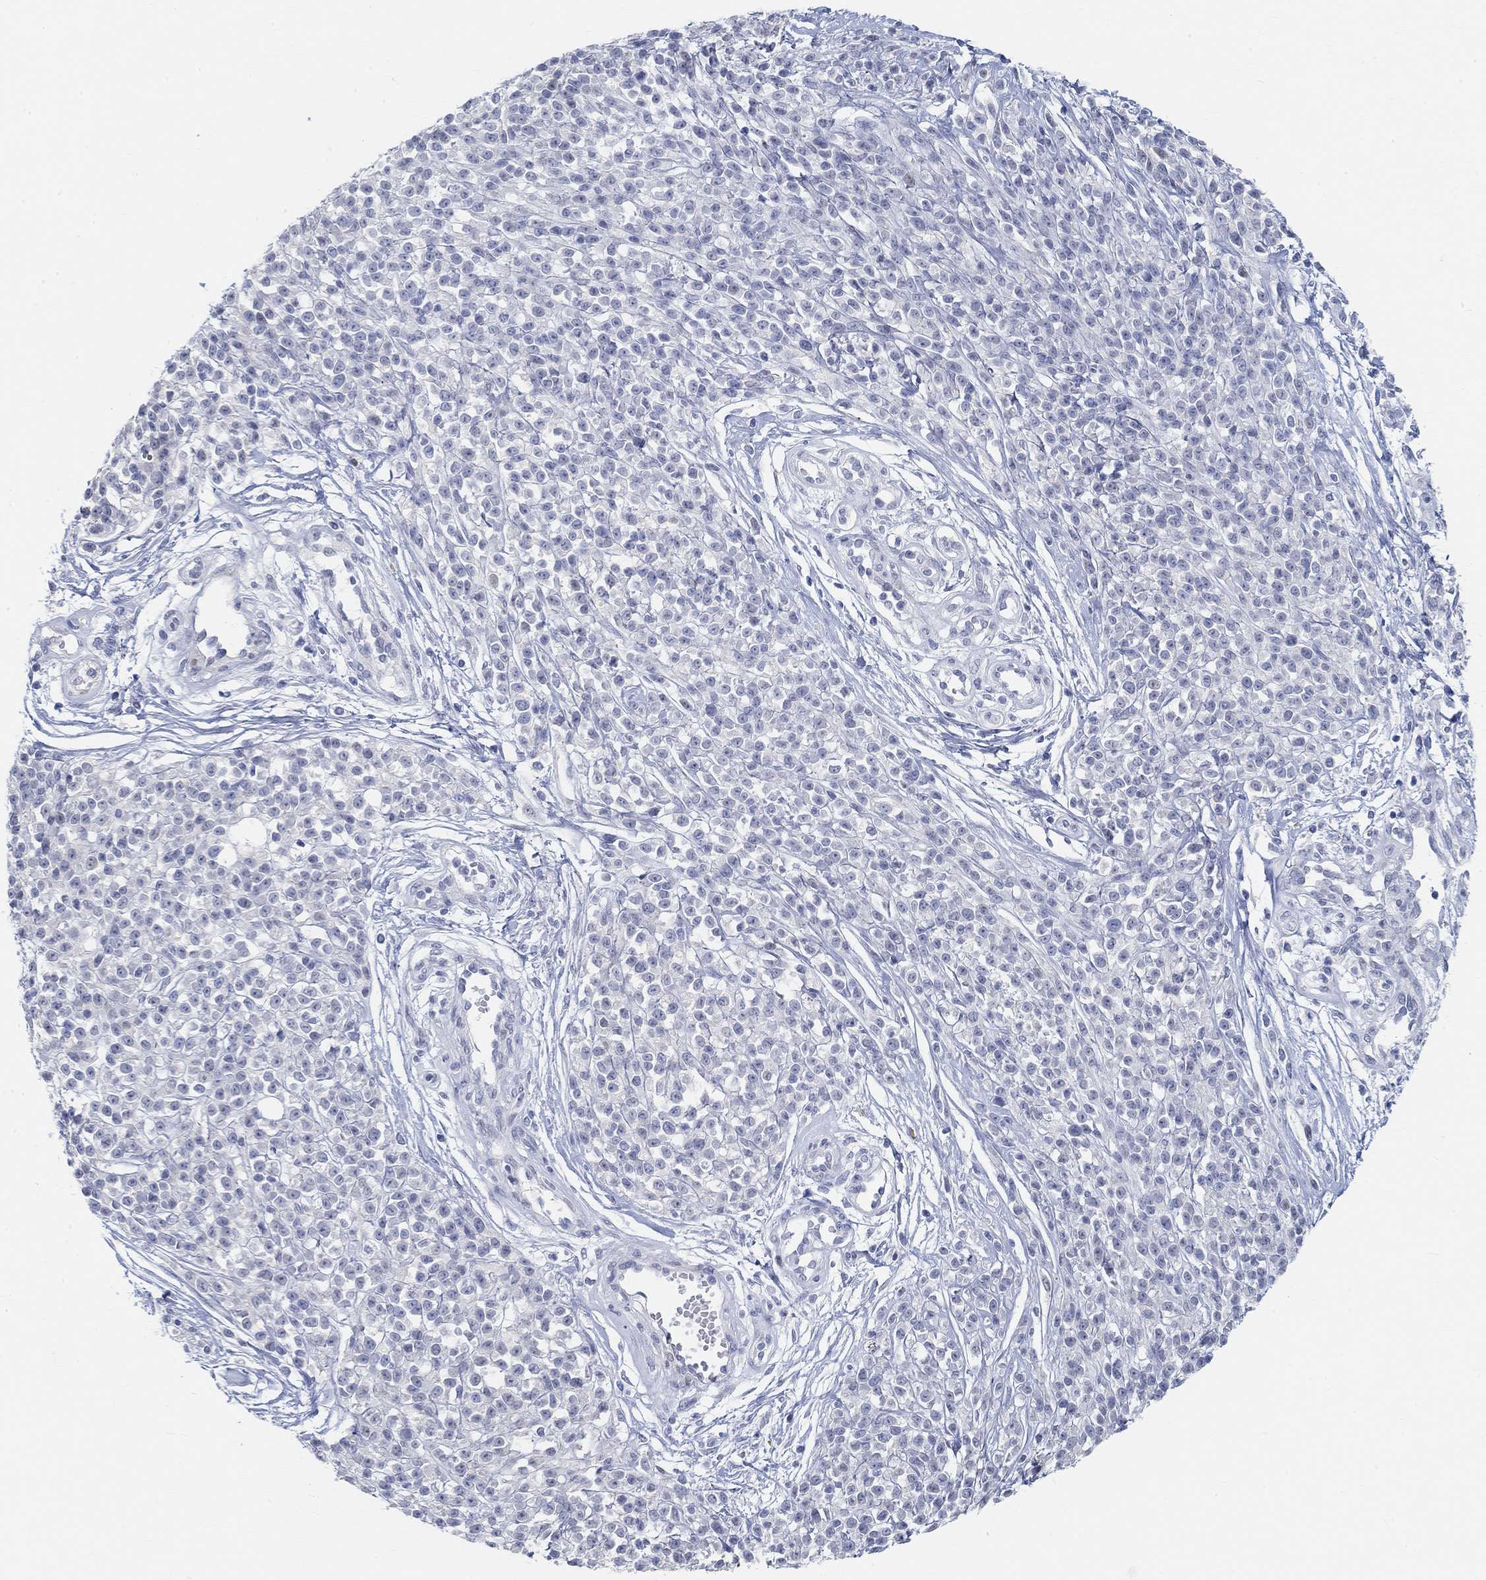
{"staining": {"intensity": "negative", "quantity": "none", "location": "none"}, "tissue": "melanoma", "cell_type": "Tumor cells", "image_type": "cancer", "snomed": [{"axis": "morphology", "description": "Malignant melanoma, NOS"}, {"axis": "topography", "description": "Skin"}, {"axis": "topography", "description": "Skin of trunk"}], "caption": "This is an IHC image of human malignant melanoma. There is no expression in tumor cells.", "gene": "SNTG2", "patient": {"sex": "male", "age": 74}}